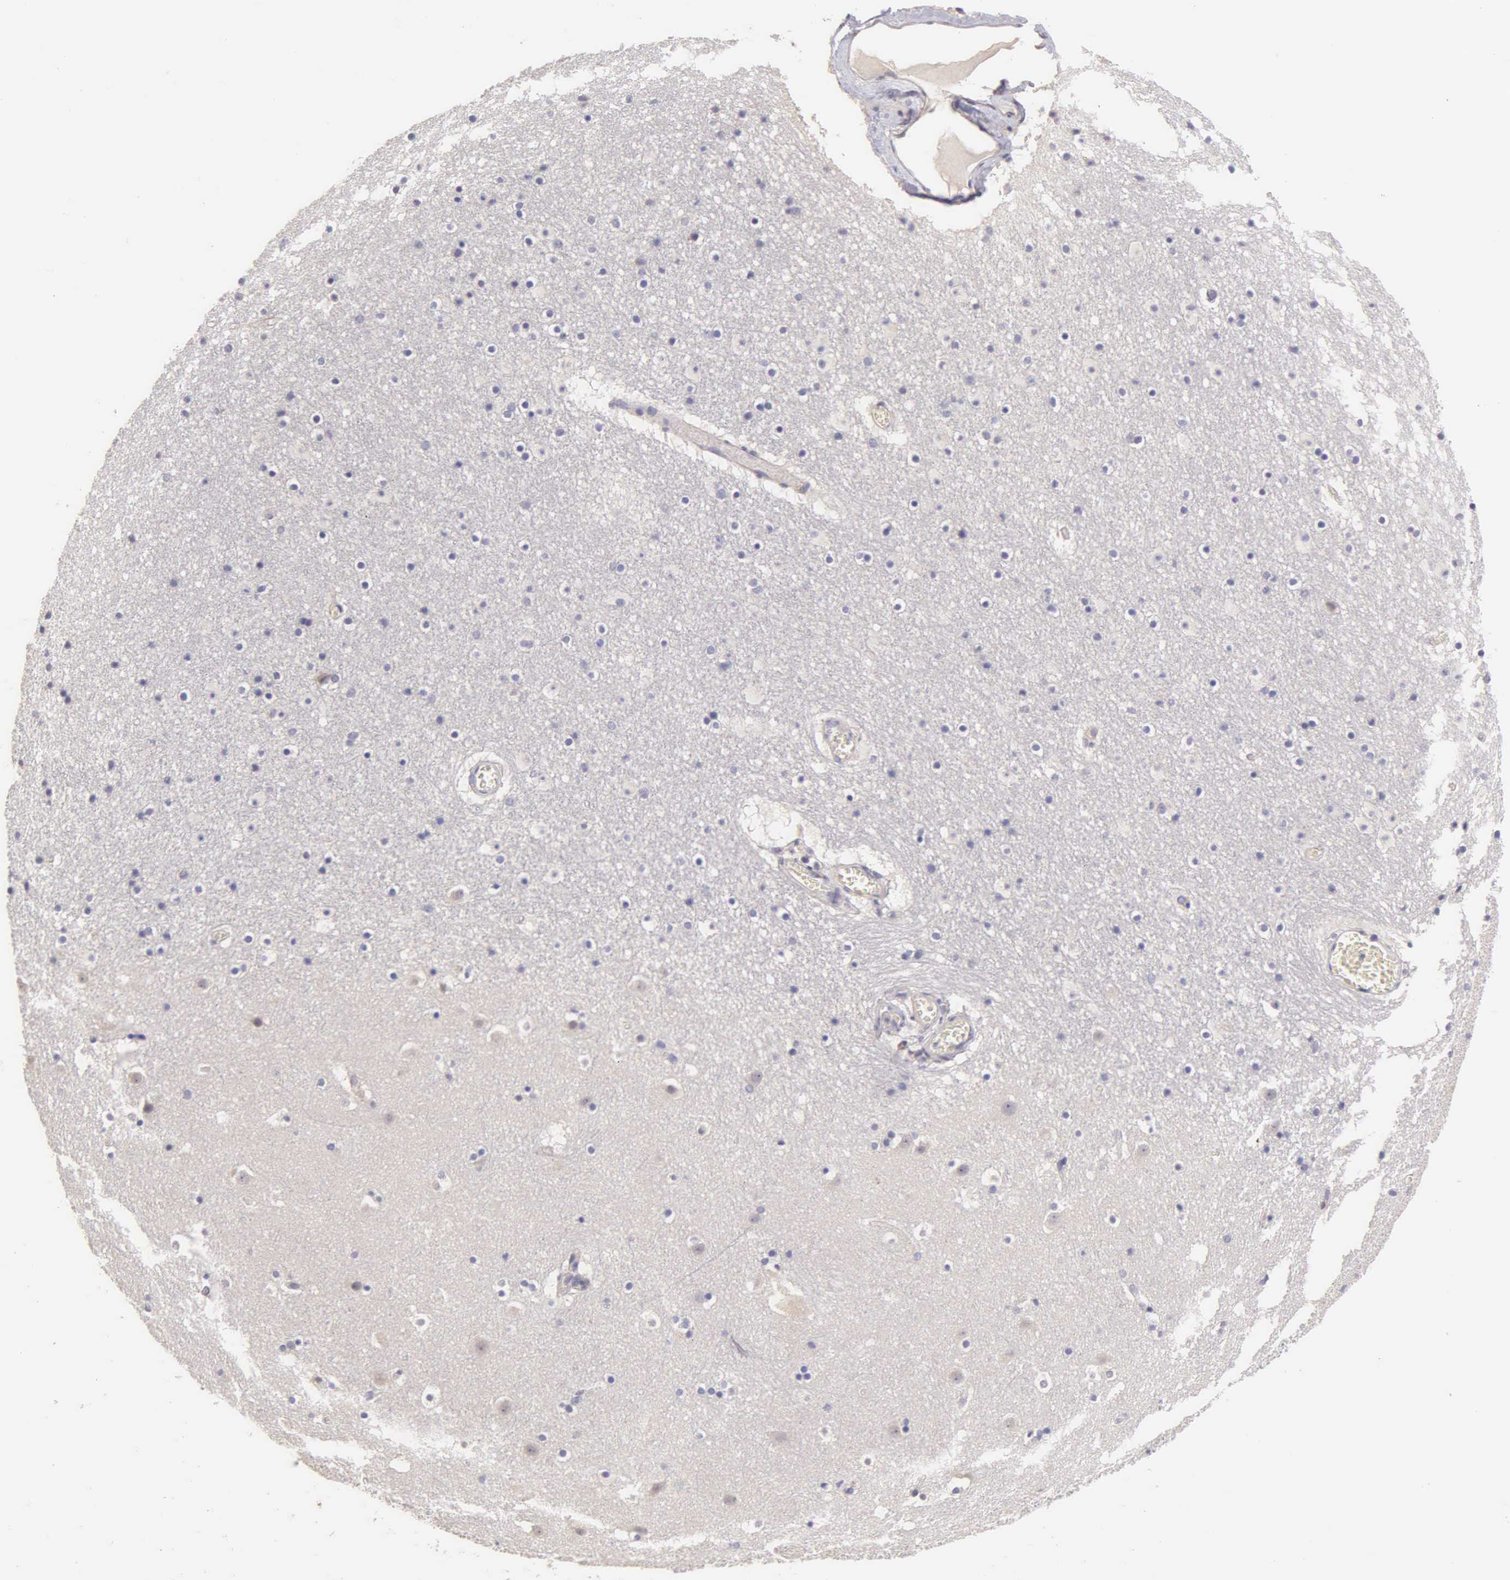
{"staining": {"intensity": "negative", "quantity": "none", "location": "none"}, "tissue": "caudate", "cell_type": "Glial cells", "image_type": "normal", "snomed": [{"axis": "morphology", "description": "Normal tissue, NOS"}, {"axis": "topography", "description": "Lateral ventricle wall"}], "caption": "Immunohistochemistry micrograph of normal caudate: caudate stained with DAB (3,3'-diaminobenzidine) shows no significant protein positivity in glial cells.", "gene": "ESR1", "patient": {"sex": "male", "age": 45}}